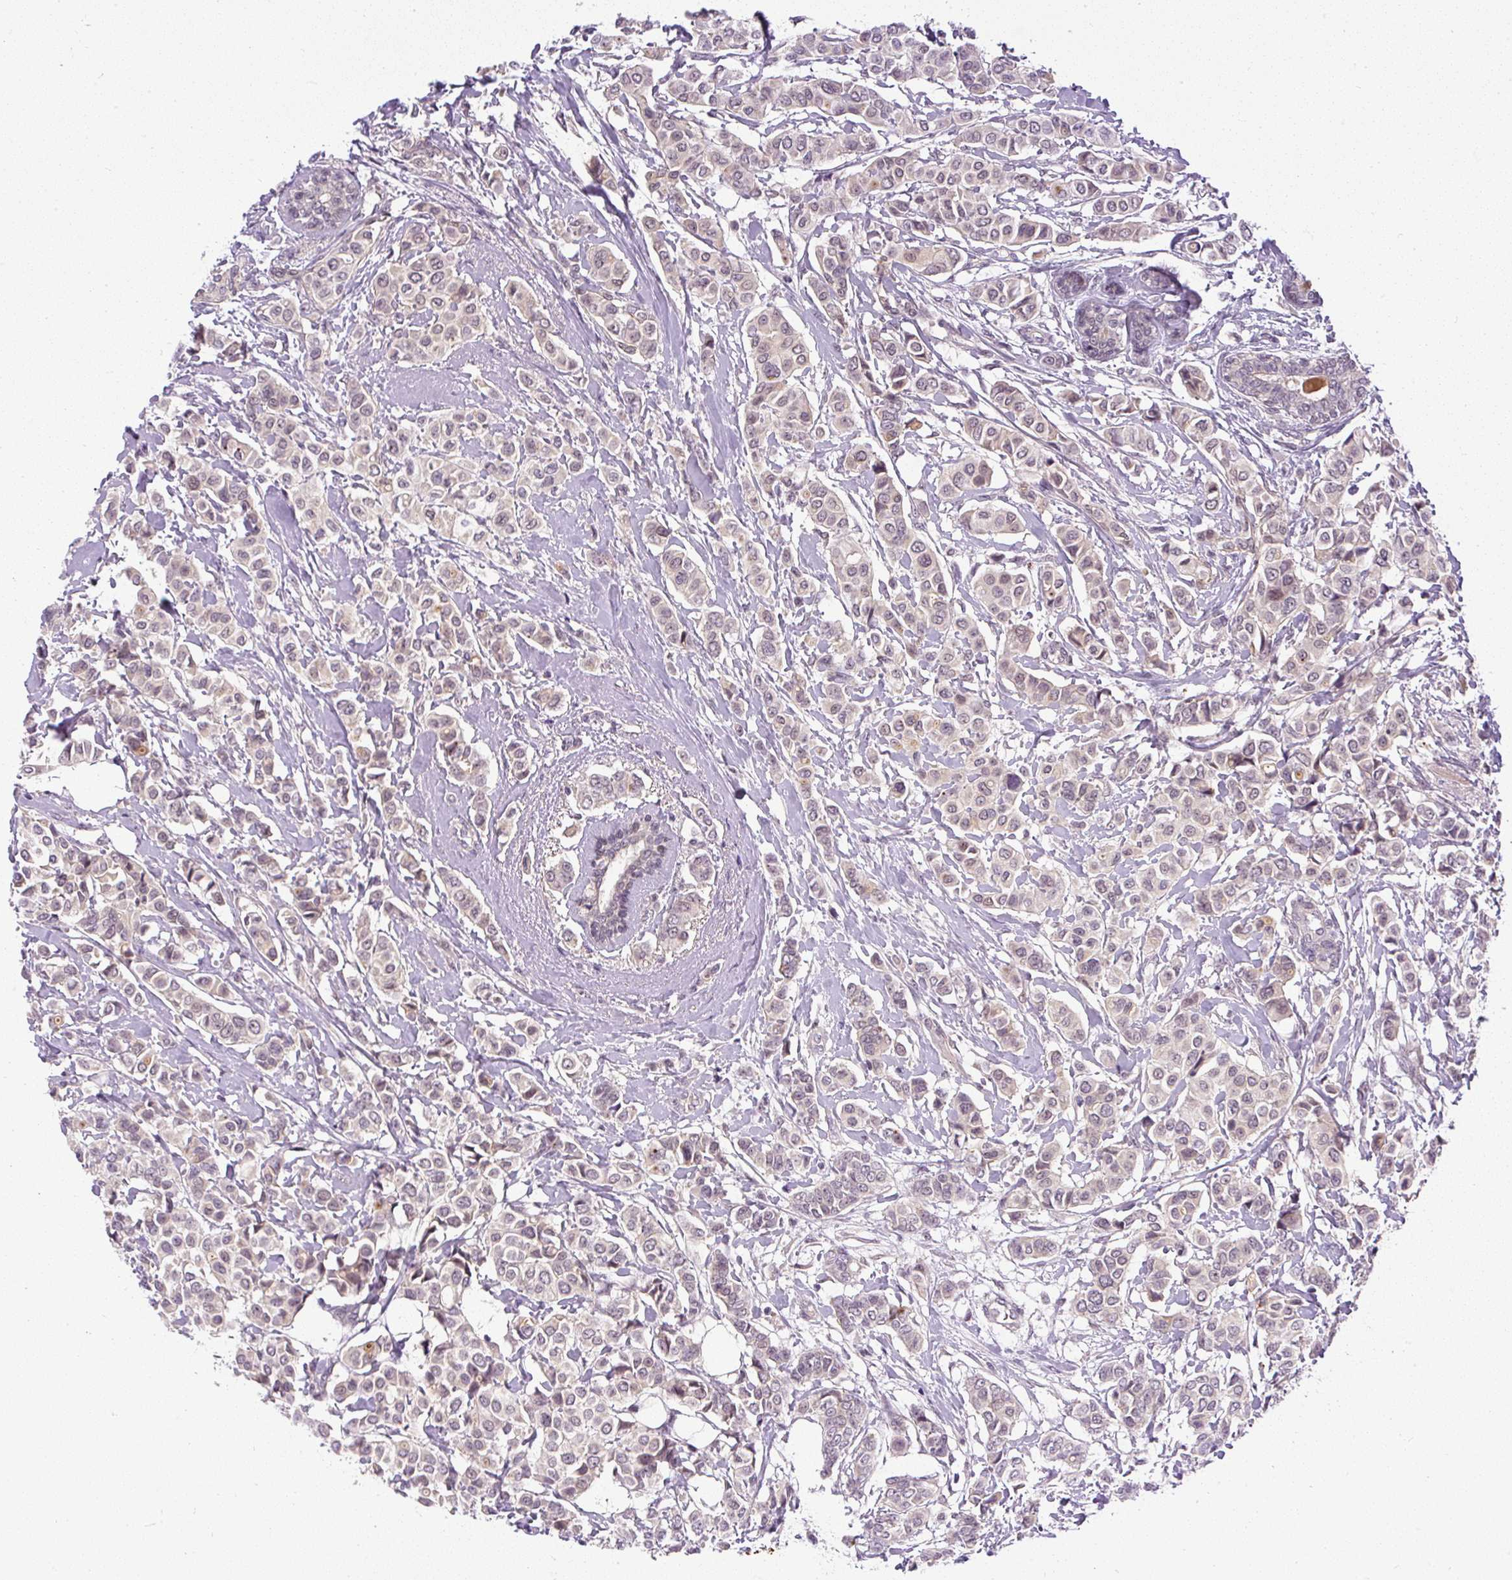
{"staining": {"intensity": "weak", "quantity": "<25%", "location": "nuclear"}, "tissue": "breast cancer", "cell_type": "Tumor cells", "image_type": "cancer", "snomed": [{"axis": "morphology", "description": "Lobular carcinoma"}, {"axis": "topography", "description": "Breast"}], "caption": "A photomicrograph of human breast cancer (lobular carcinoma) is negative for staining in tumor cells.", "gene": "FAM117B", "patient": {"sex": "female", "age": 51}}